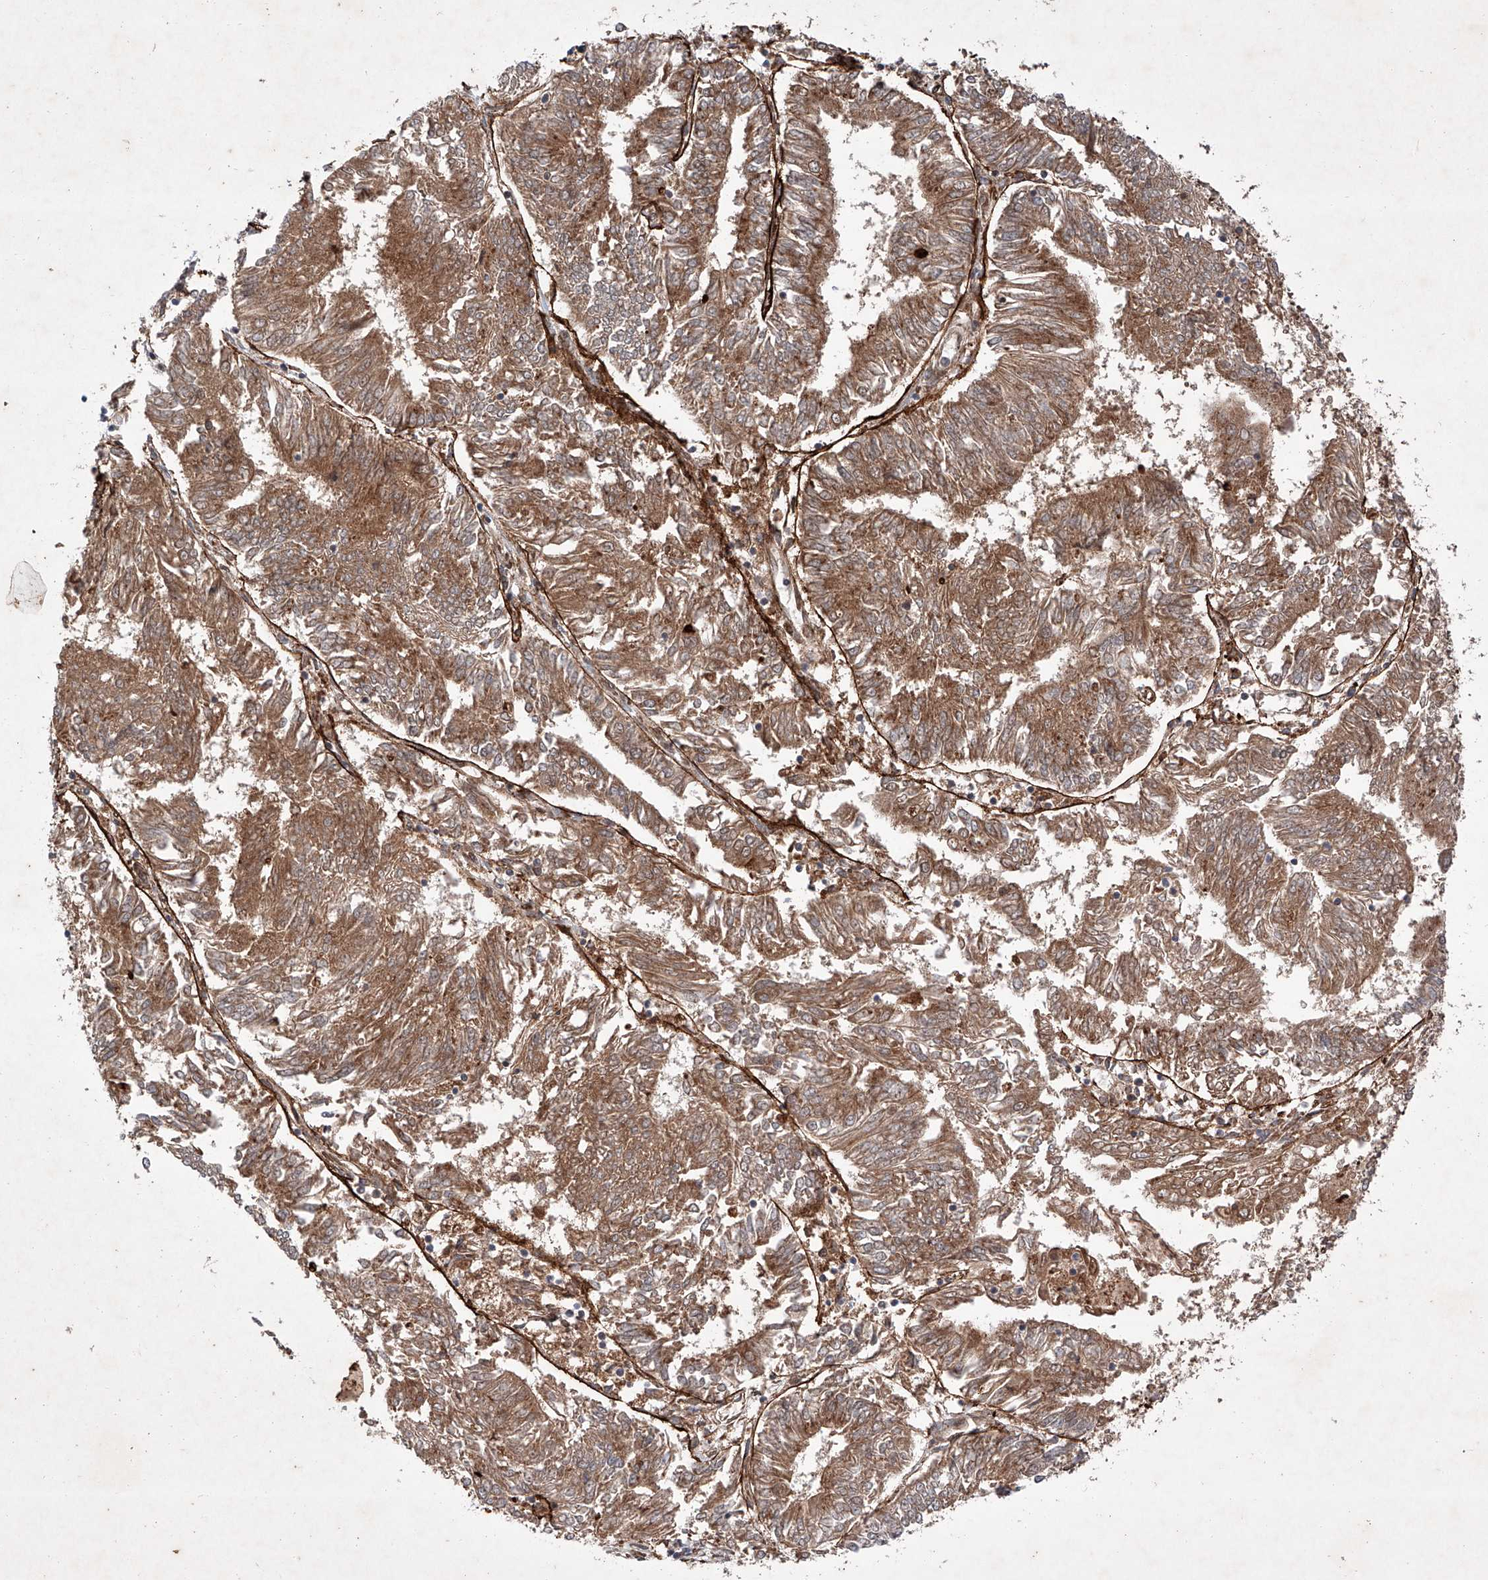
{"staining": {"intensity": "moderate", "quantity": ">75%", "location": "cytoplasmic/membranous"}, "tissue": "endometrial cancer", "cell_type": "Tumor cells", "image_type": "cancer", "snomed": [{"axis": "morphology", "description": "Adenocarcinoma, NOS"}, {"axis": "topography", "description": "Endometrium"}], "caption": "Tumor cells reveal medium levels of moderate cytoplasmic/membranous positivity in about >75% of cells in endometrial adenocarcinoma.", "gene": "ZFP28", "patient": {"sex": "female", "age": 58}}